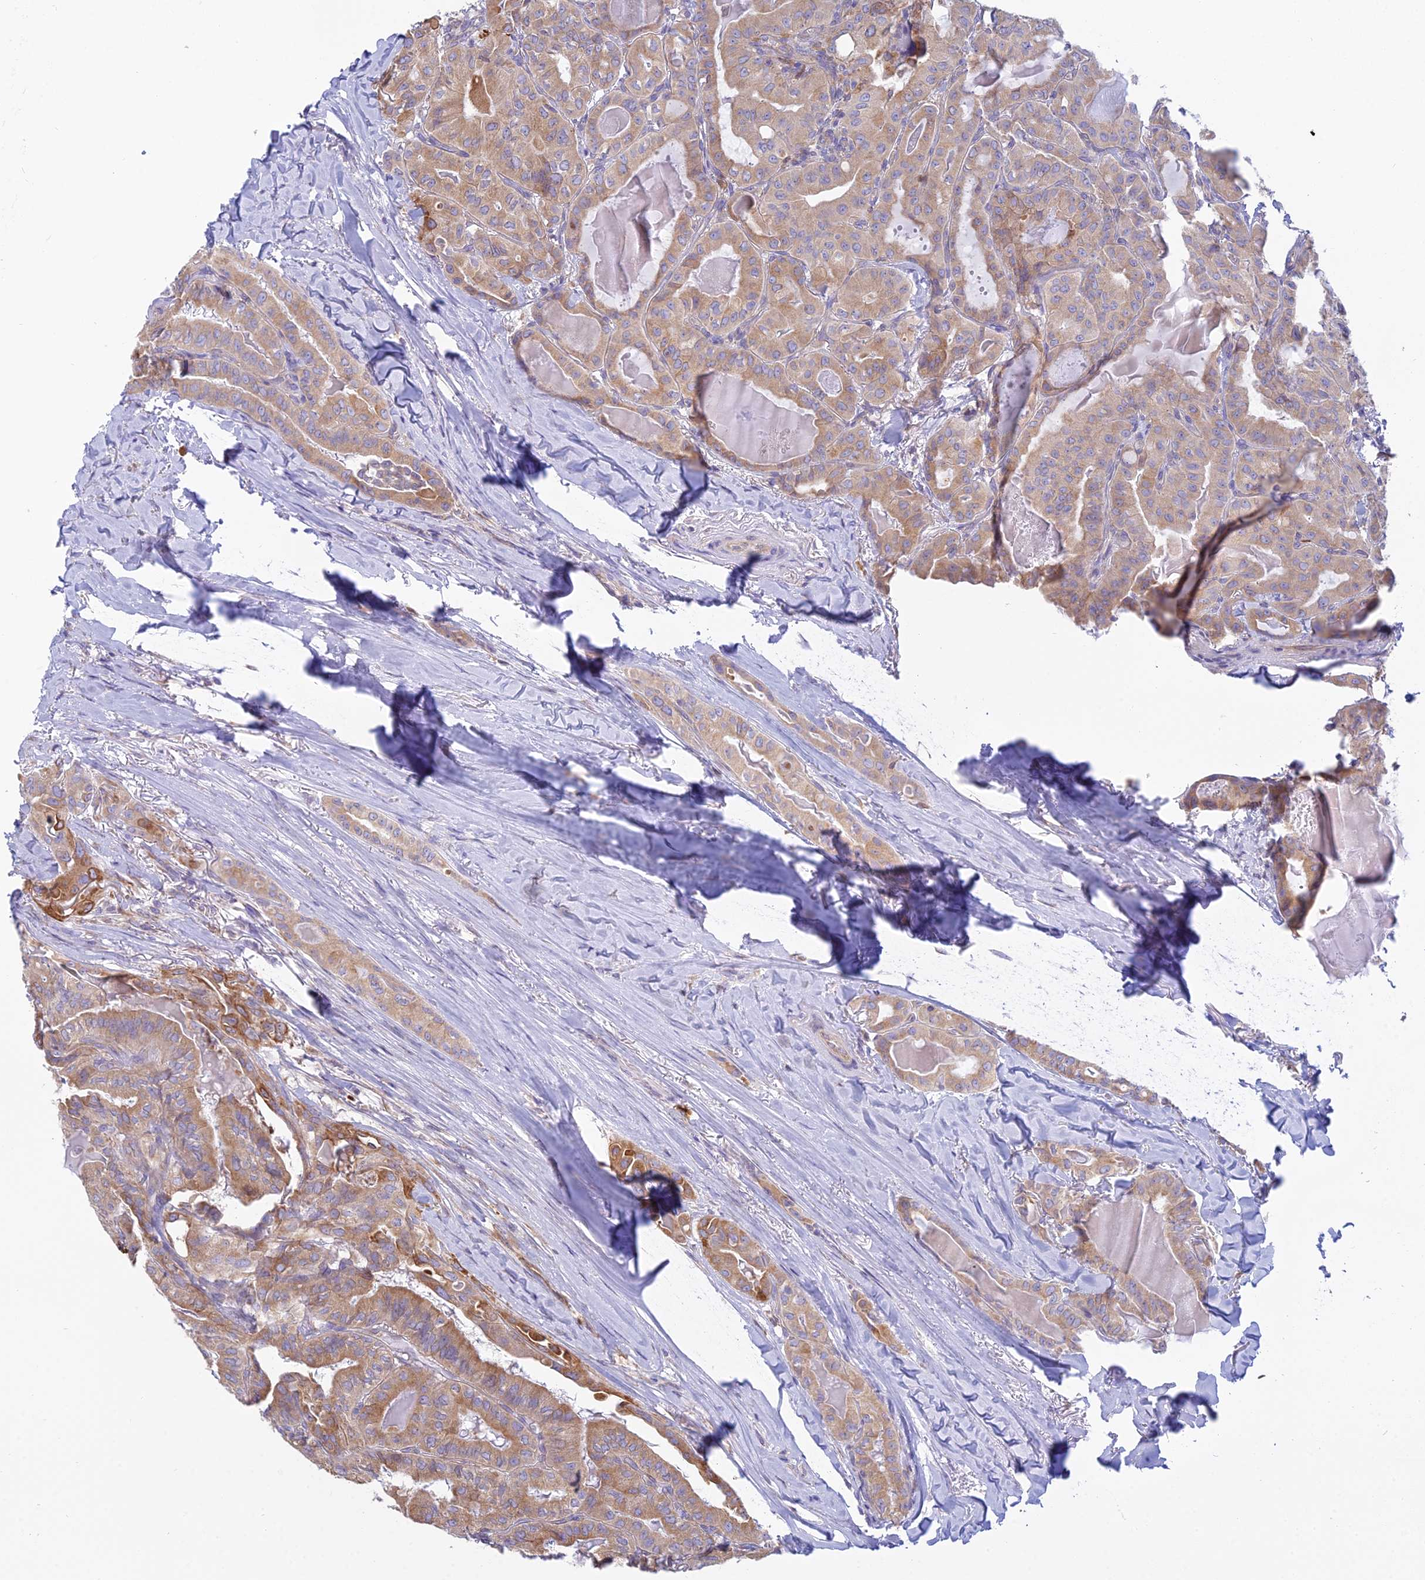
{"staining": {"intensity": "moderate", "quantity": ">75%", "location": "cytoplasmic/membranous"}, "tissue": "thyroid cancer", "cell_type": "Tumor cells", "image_type": "cancer", "snomed": [{"axis": "morphology", "description": "Papillary adenocarcinoma, NOS"}, {"axis": "topography", "description": "Thyroid gland"}], "caption": "Thyroid papillary adenocarcinoma tissue reveals moderate cytoplasmic/membranous positivity in approximately >75% of tumor cells, visualized by immunohistochemistry. (Brightfield microscopy of DAB IHC at high magnification).", "gene": "HM13", "patient": {"sex": "female", "age": 68}}